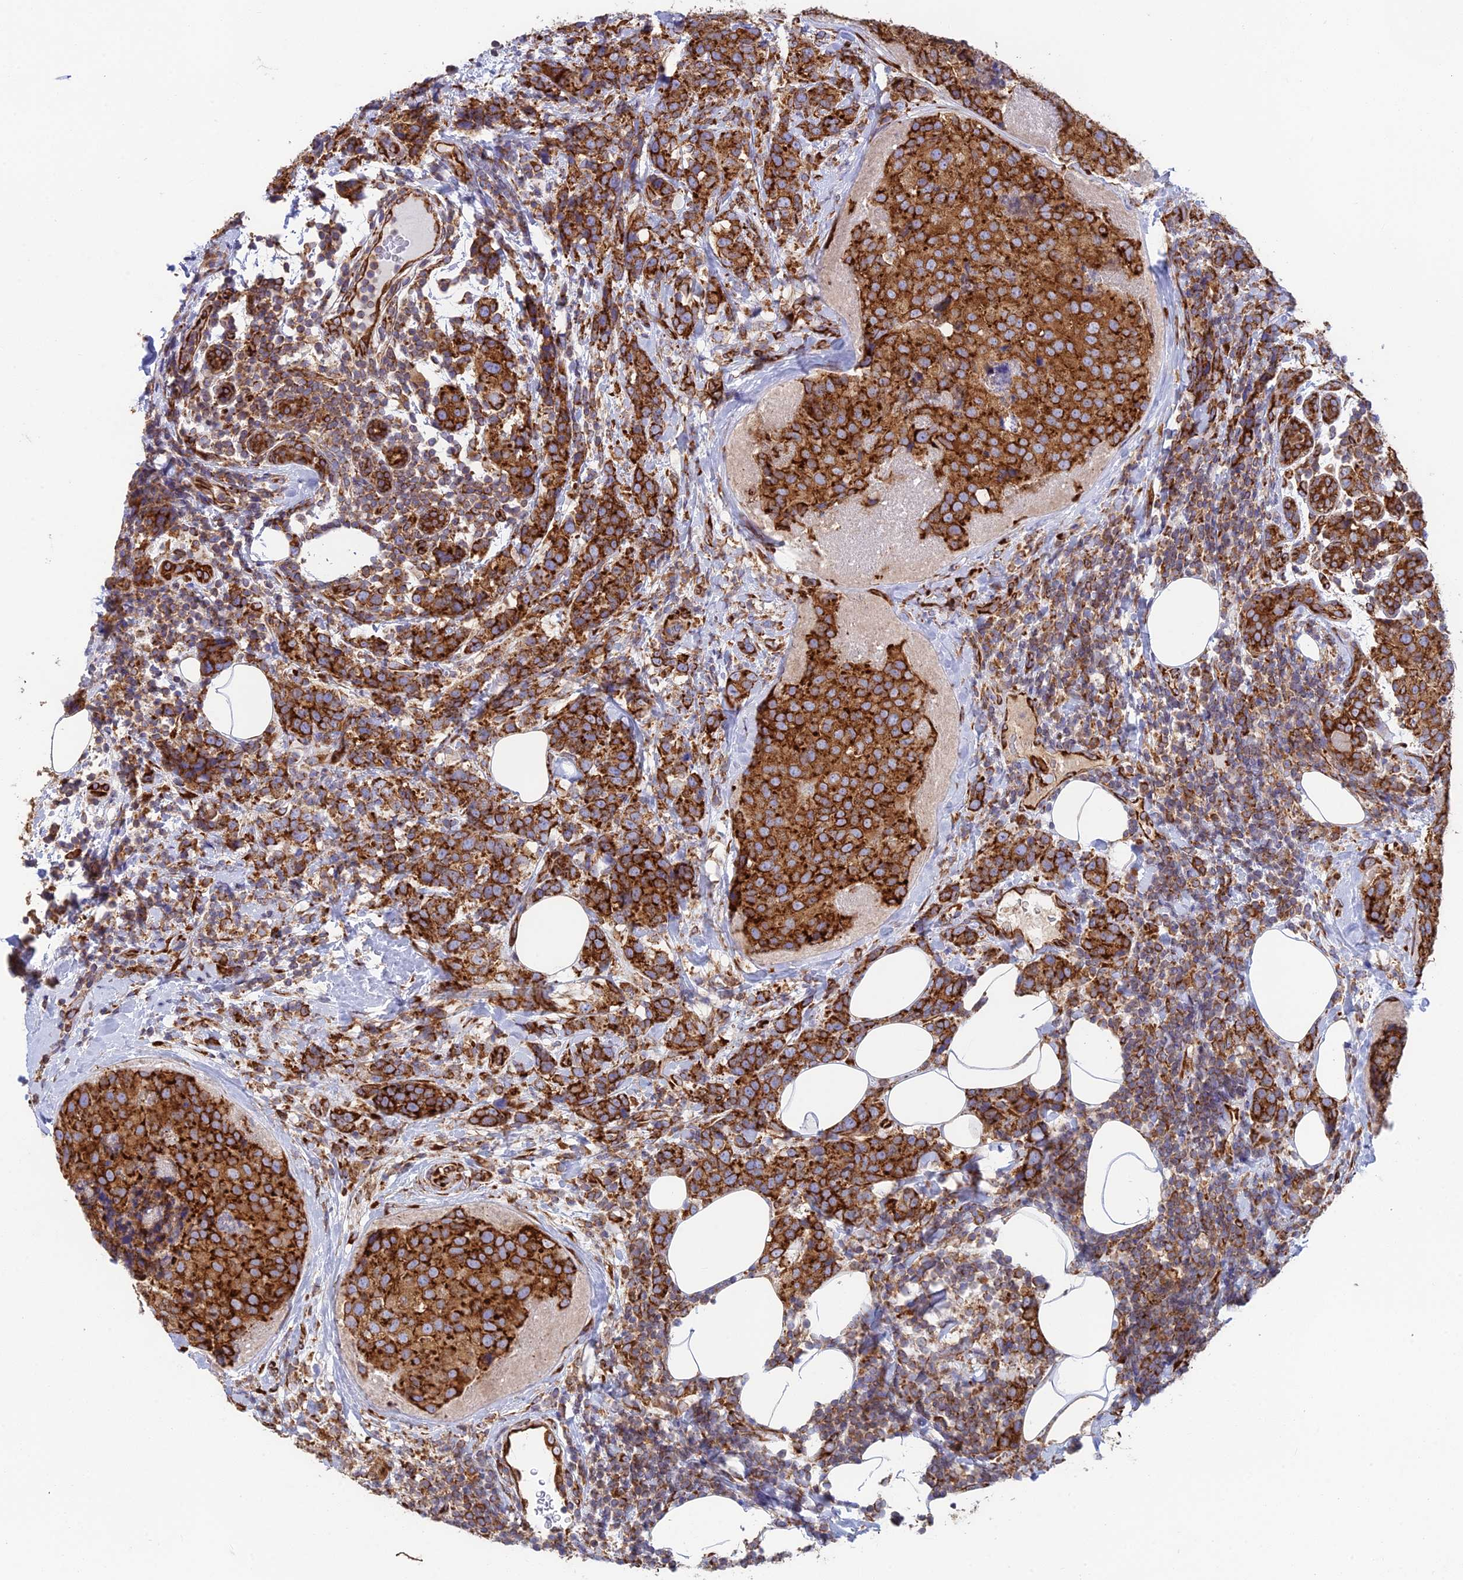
{"staining": {"intensity": "strong", "quantity": ">75%", "location": "cytoplasmic/membranous"}, "tissue": "breast cancer", "cell_type": "Tumor cells", "image_type": "cancer", "snomed": [{"axis": "morphology", "description": "Lobular carcinoma"}, {"axis": "topography", "description": "Breast"}], "caption": "Strong cytoplasmic/membranous protein staining is present in about >75% of tumor cells in lobular carcinoma (breast).", "gene": "CCDC69", "patient": {"sex": "female", "age": 59}}